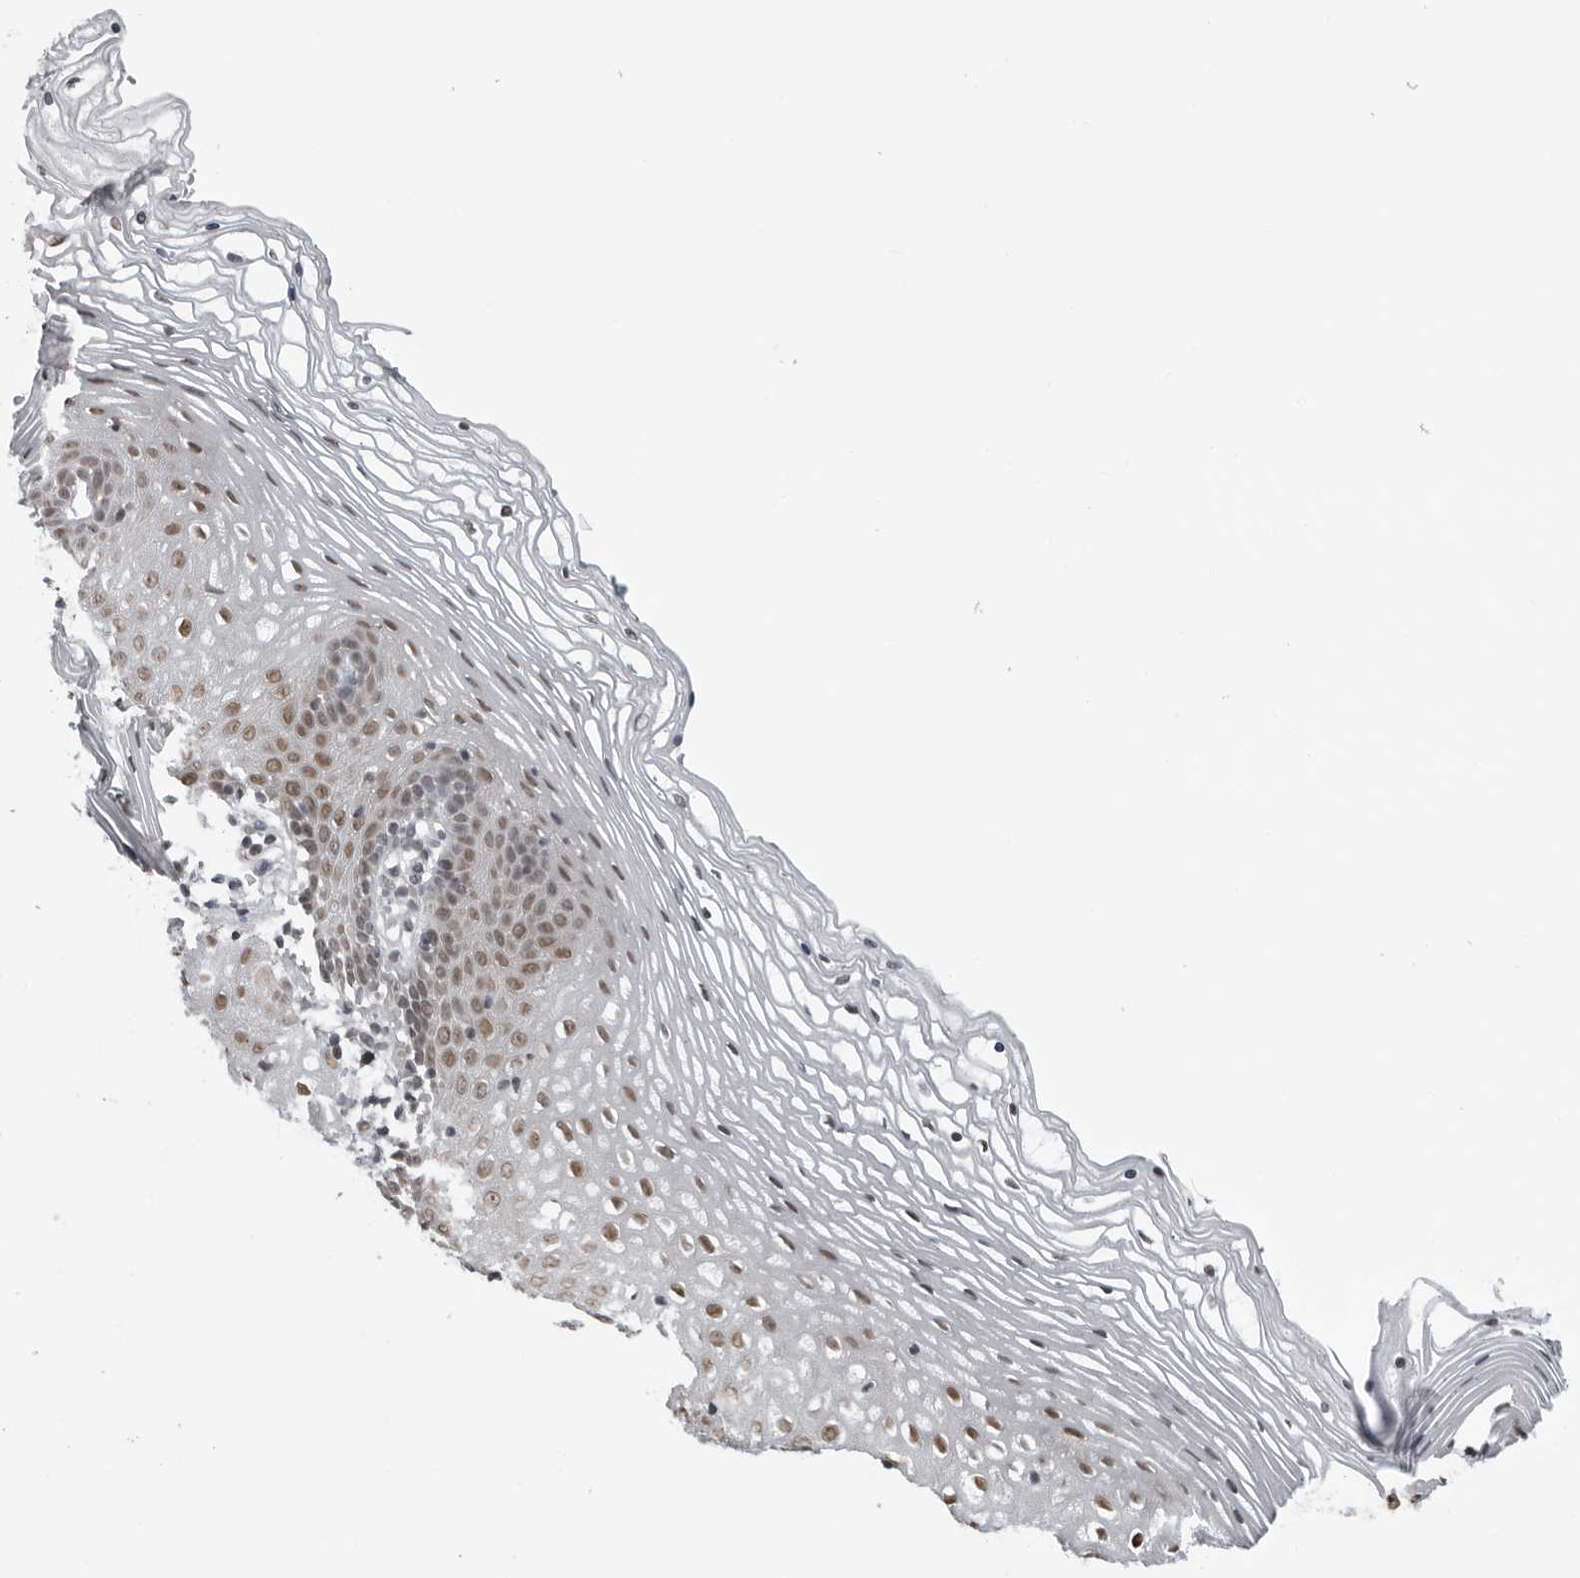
{"staining": {"intensity": "moderate", "quantity": "25%-75%", "location": "nuclear"}, "tissue": "vagina", "cell_type": "Squamous epithelial cells", "image_type": "normal", "snomed": [{"axis": "morphology", "description": "Normal tissue, NOS"}, {"axis": "topography", "description": "Vagina"}], "caption": "Vagina was stained to show a protein in brown. There is medium levels of moderate nuclear staining in about 25%-75% of squamous epithelial cells.", "gene": "MAF", "patient": {"sex": "female", "age": 32}}